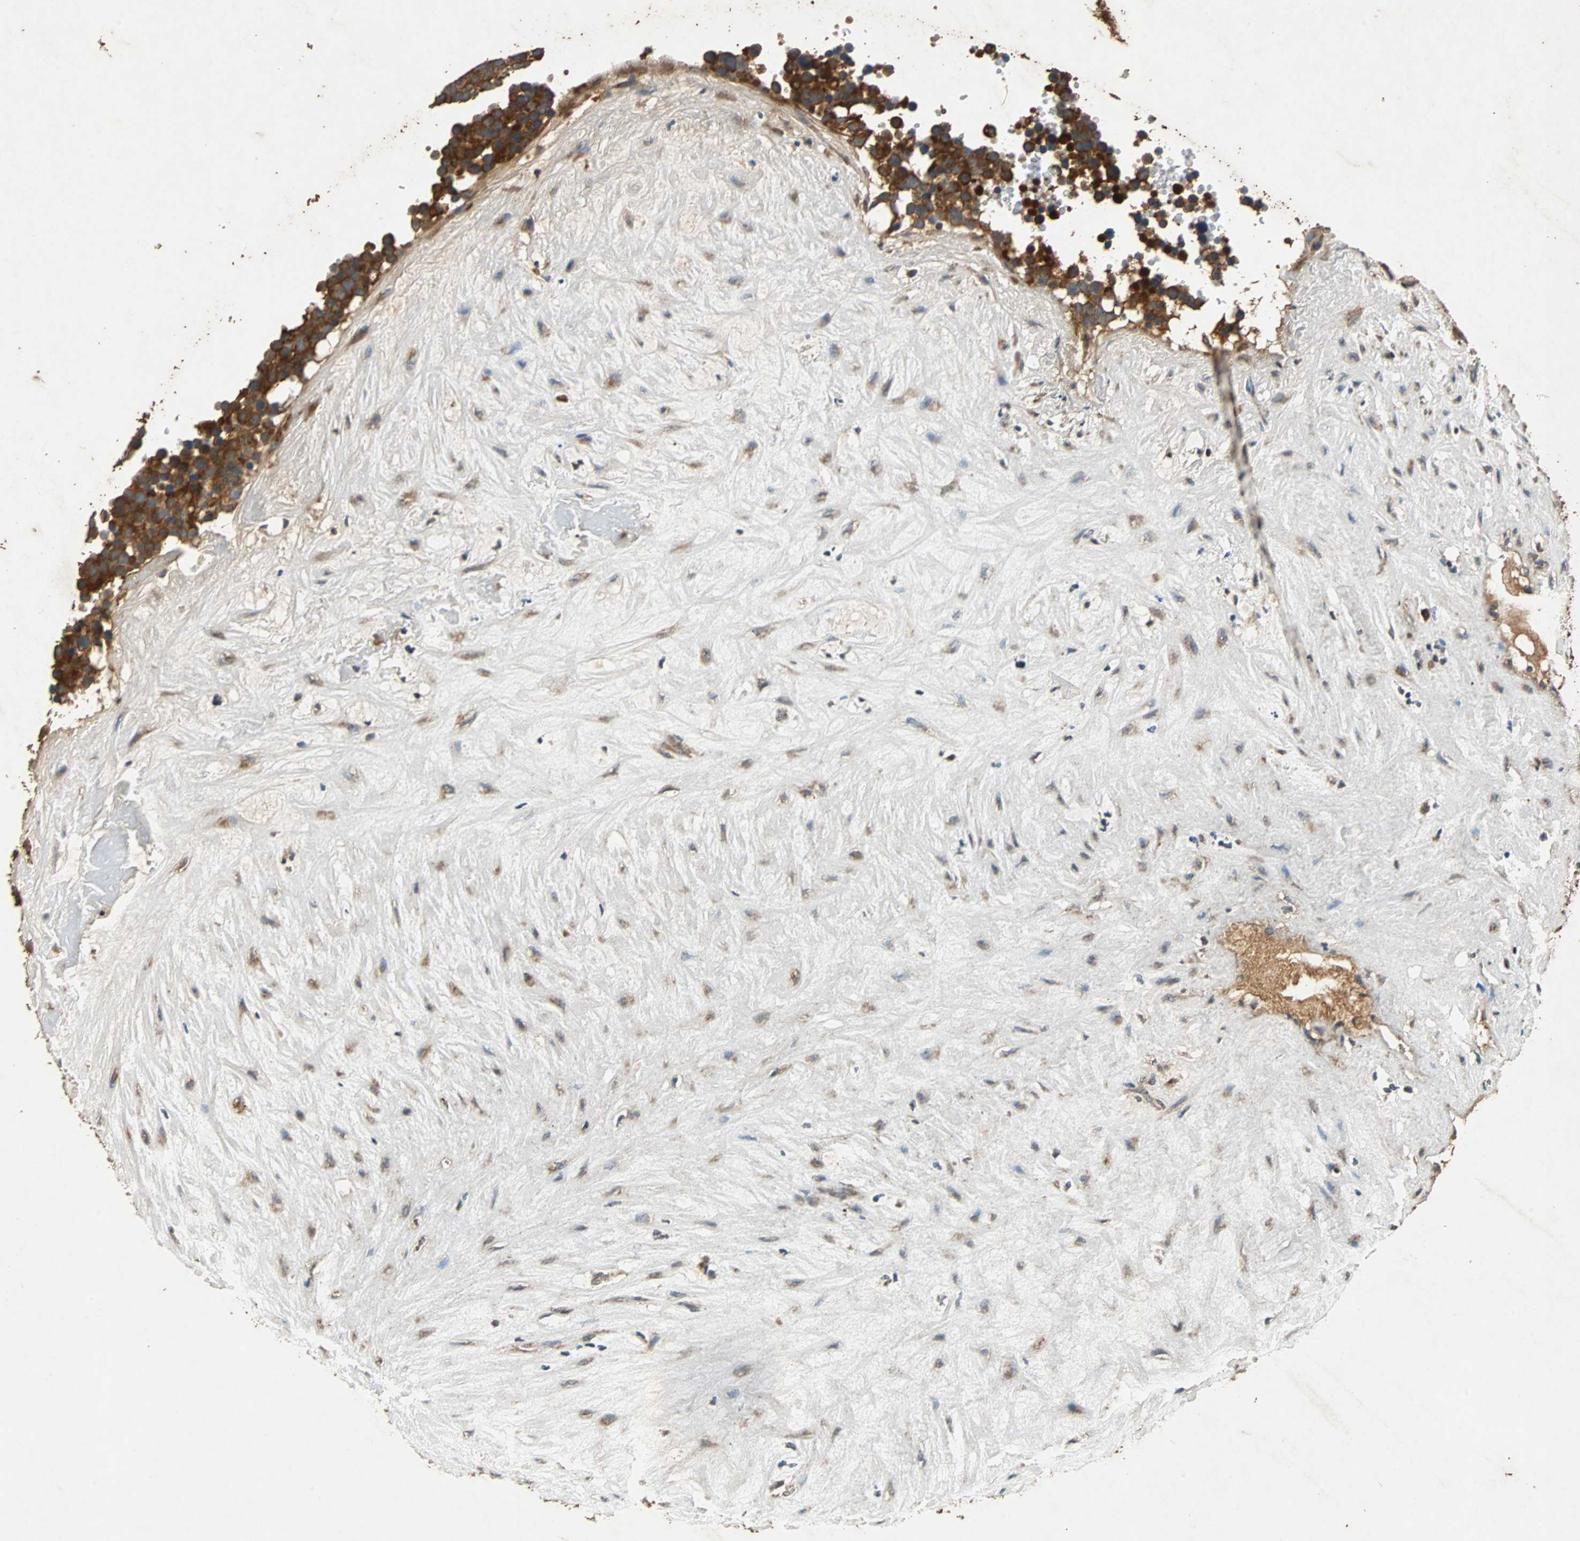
{"staining": {"intensity": "strong", "quantity": ">75%", "location": "cytoplasmic/membranous"}, "tissue": "testis cancer", "cell_type": "Tumor cells", "image_type": "cancer", "snomed": [{"axis": "morphology", "description": "Seminoma, NOS"}, {"axis": "topography", "description": "Testis"}], "caption": "Immunohistochemistry (IHC) histopathology image of neoplastic tissue: testis seminoma stained using immunohistochemistry (IHC) shows high levels of strong protein expression localized specifically in the cytoplasmic/membranous of tumor cells, appearing as a cytoplasmic/membranous brown color.", "gene": "NAA10", "patient": {"sex": "male", "age": 71}}